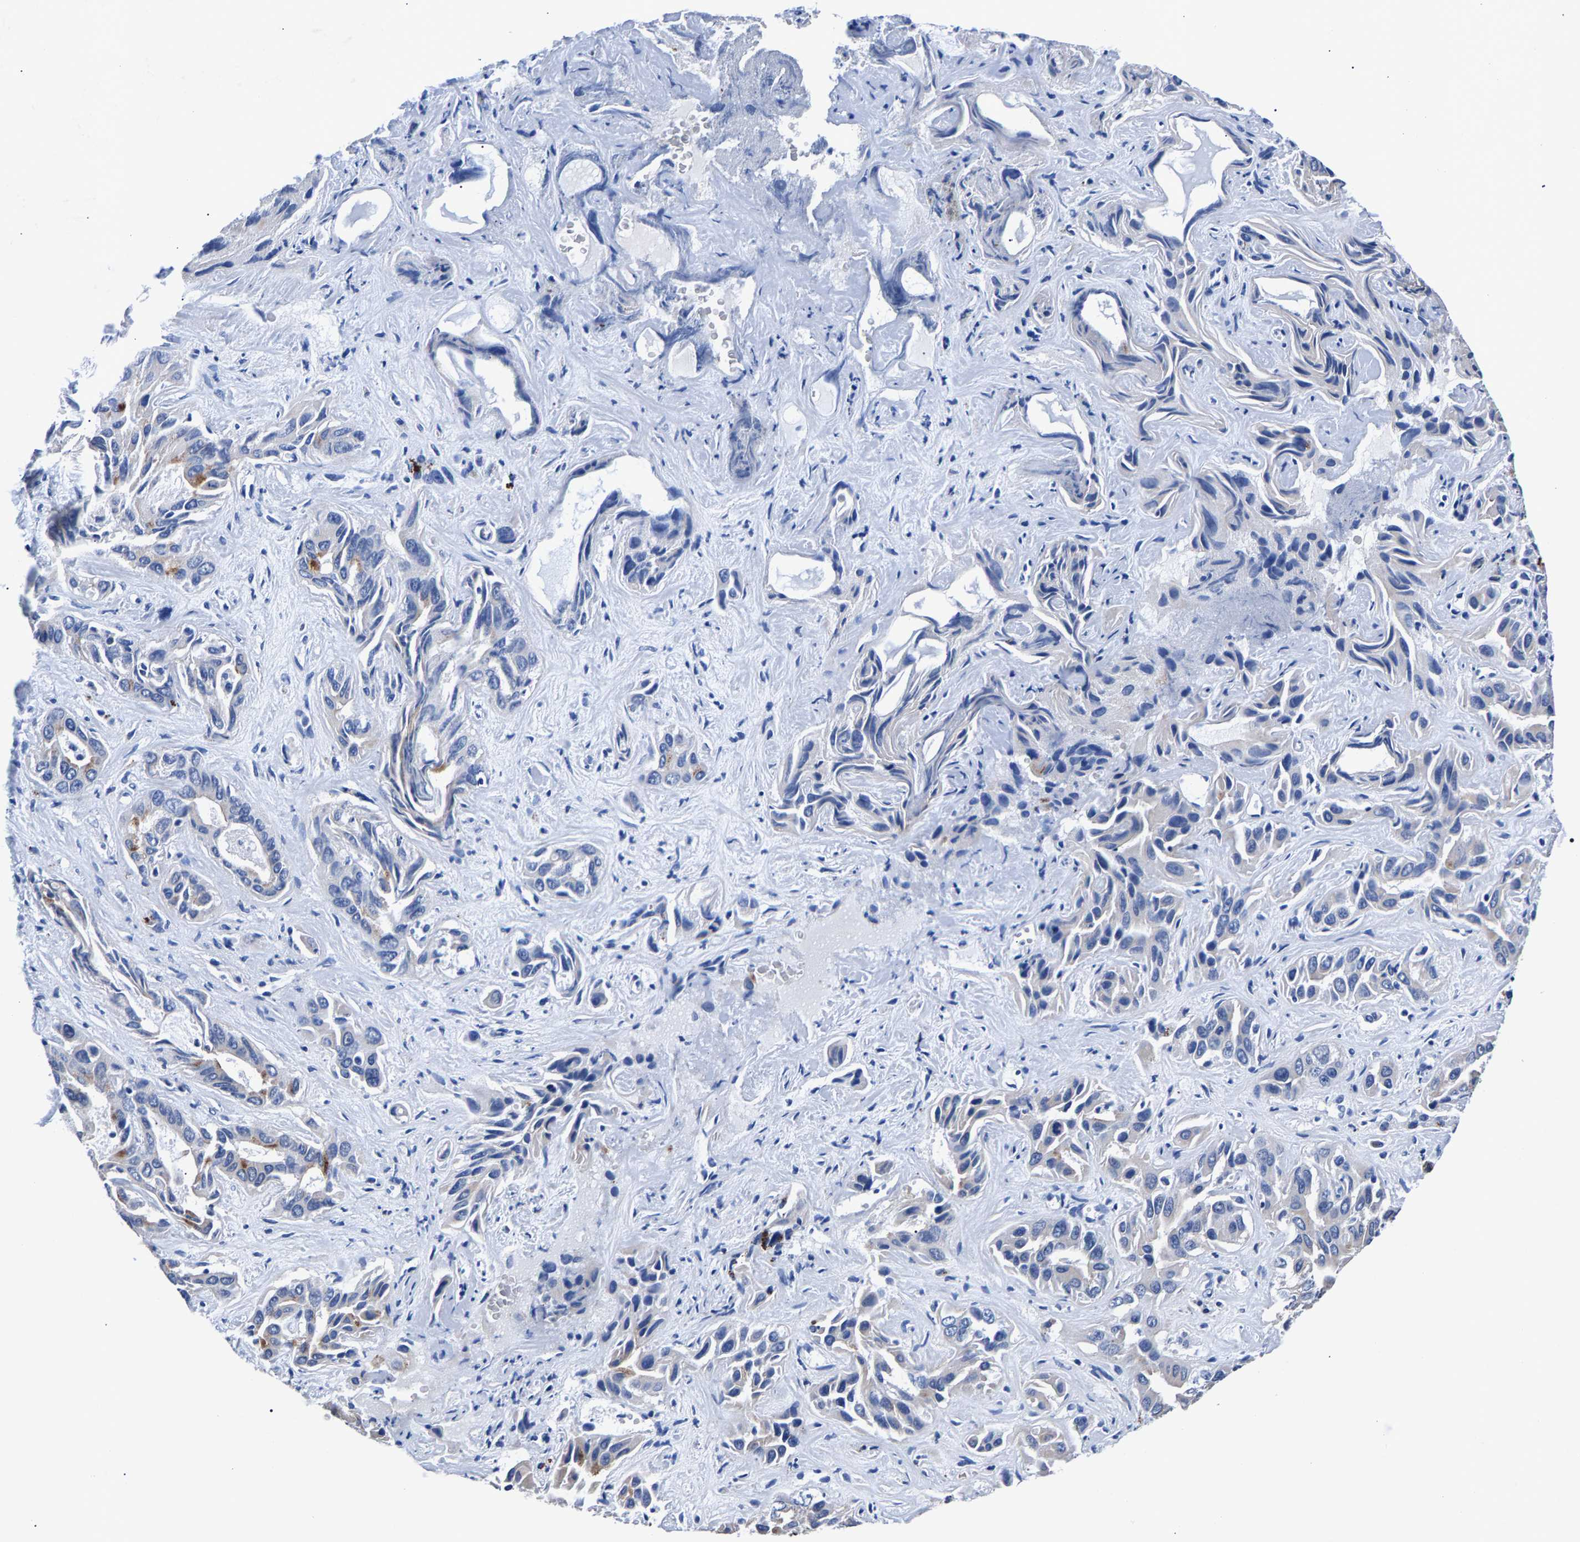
{"staining": {"intensity": "weak", "quantity": "<25%", "location": "cytoplasmic/membranous"}, "tissue": "liver cancer", "cell_type": "Tumor cells", "image_type": "cancer", "snomed": [{"axis": "morphology", "description": "Cholangiocarcinoma"}, {"axis": "topography", "description": "Liver"}], "caption": "Immunohistochemical staining of human liver cancer (cholangiocarcinoma) exhibits no significant expression in tumor cells.", "gene": "PHF24", "patient": {"sex": "female", "age": 52}}